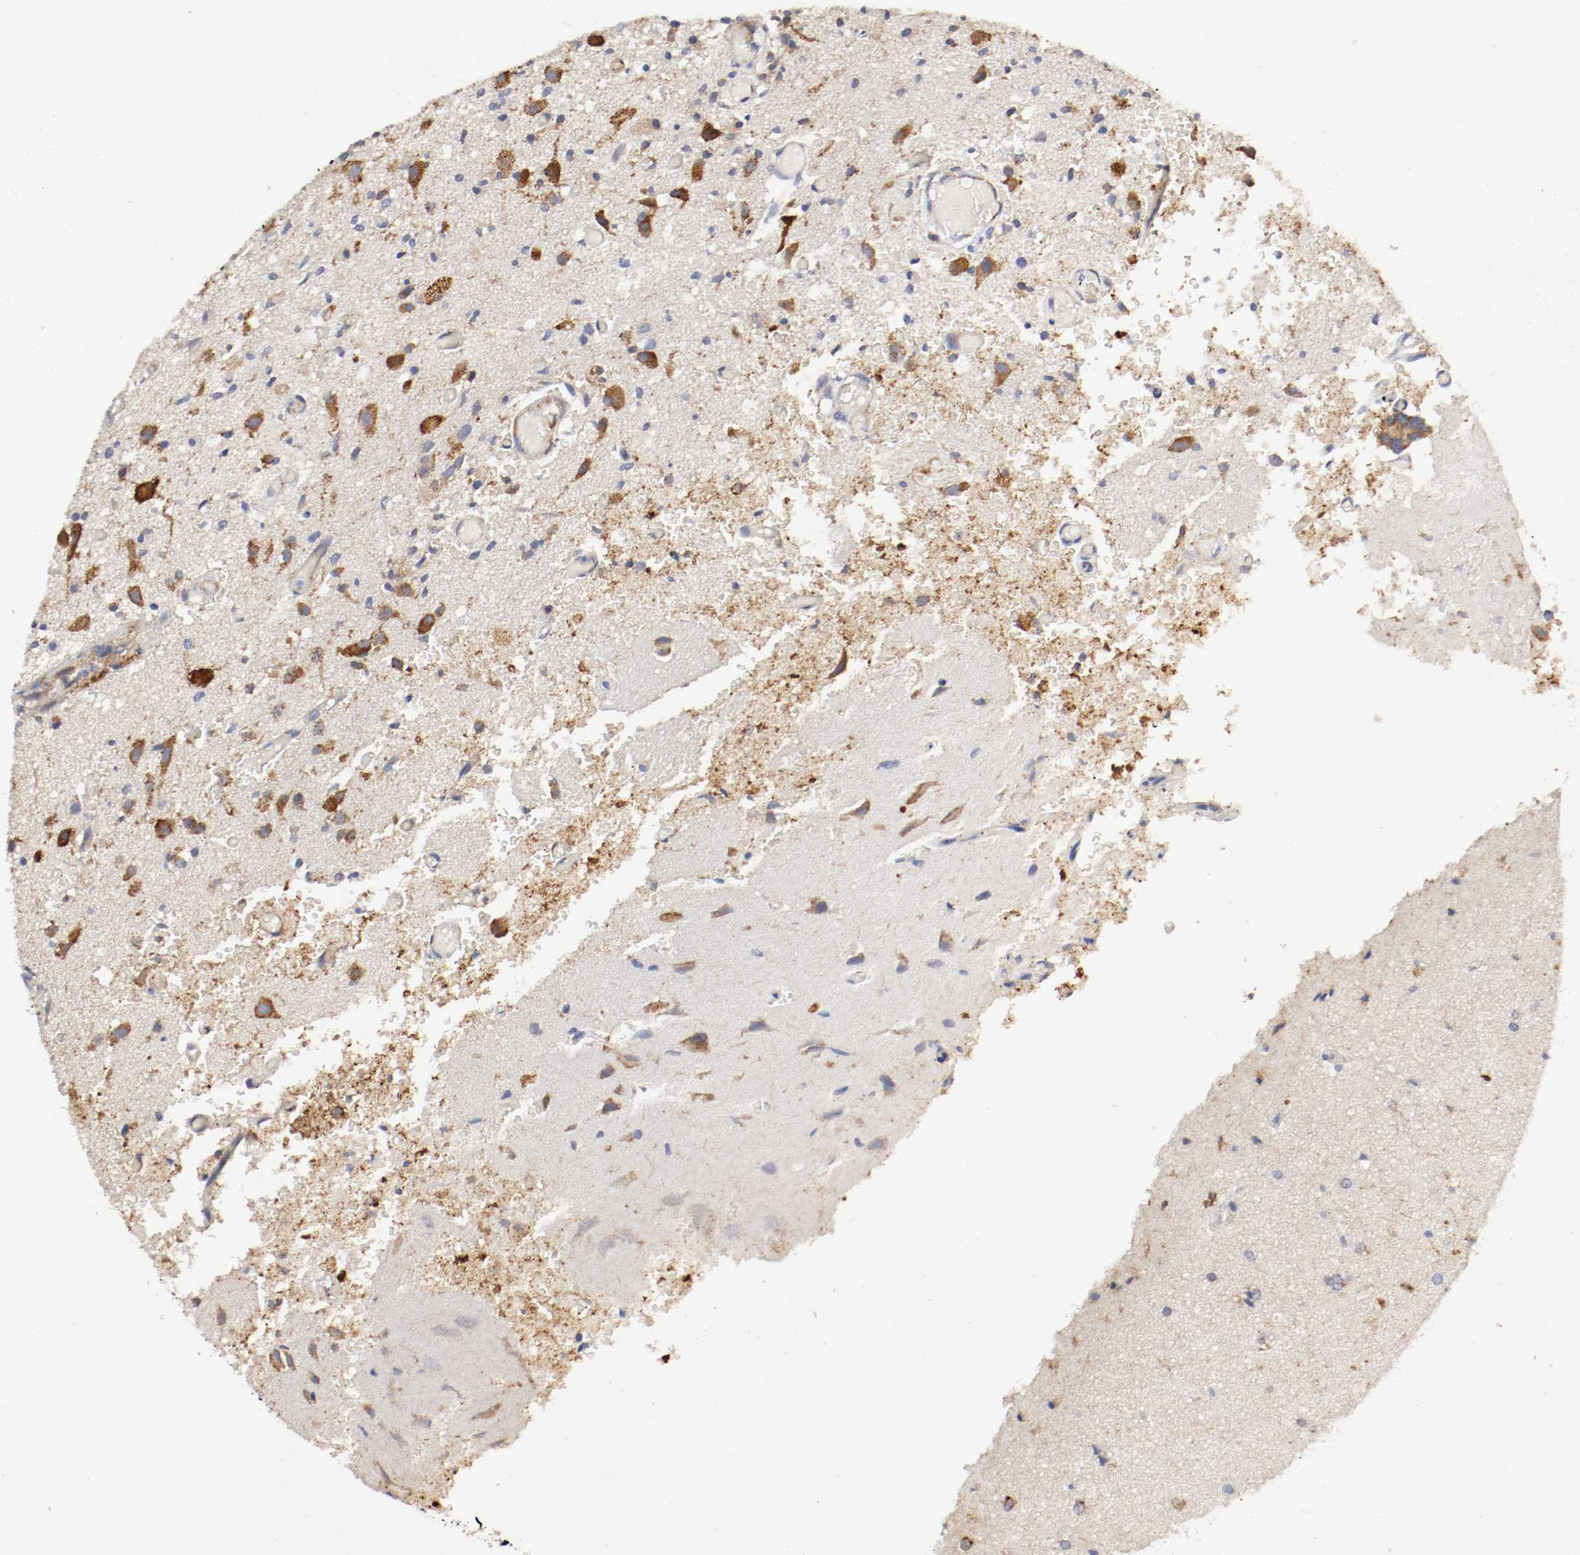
{"staining": {"intensity": "moderate", "quantity": ">75%", "location": "cytoplasmic/membranous"}, "tissue": "glioma", "cell_type": "Tumor cells", "image_type": "cancer", "snomed": [{"axis": "morphology", "description": "Normal tissue, NOS"}, {"axis": "morphology", "description": "Glioma, malignant, High grade"}, {"axis": "topography", "description": "Cerebral cortex"}], "caption": "Glioma tissue reveals moderate cytoplasmic/membranous staining in approximately >75% of tumor cells", "gene": "TRAF2", "patient": {"sex": "male", "age": 77}}